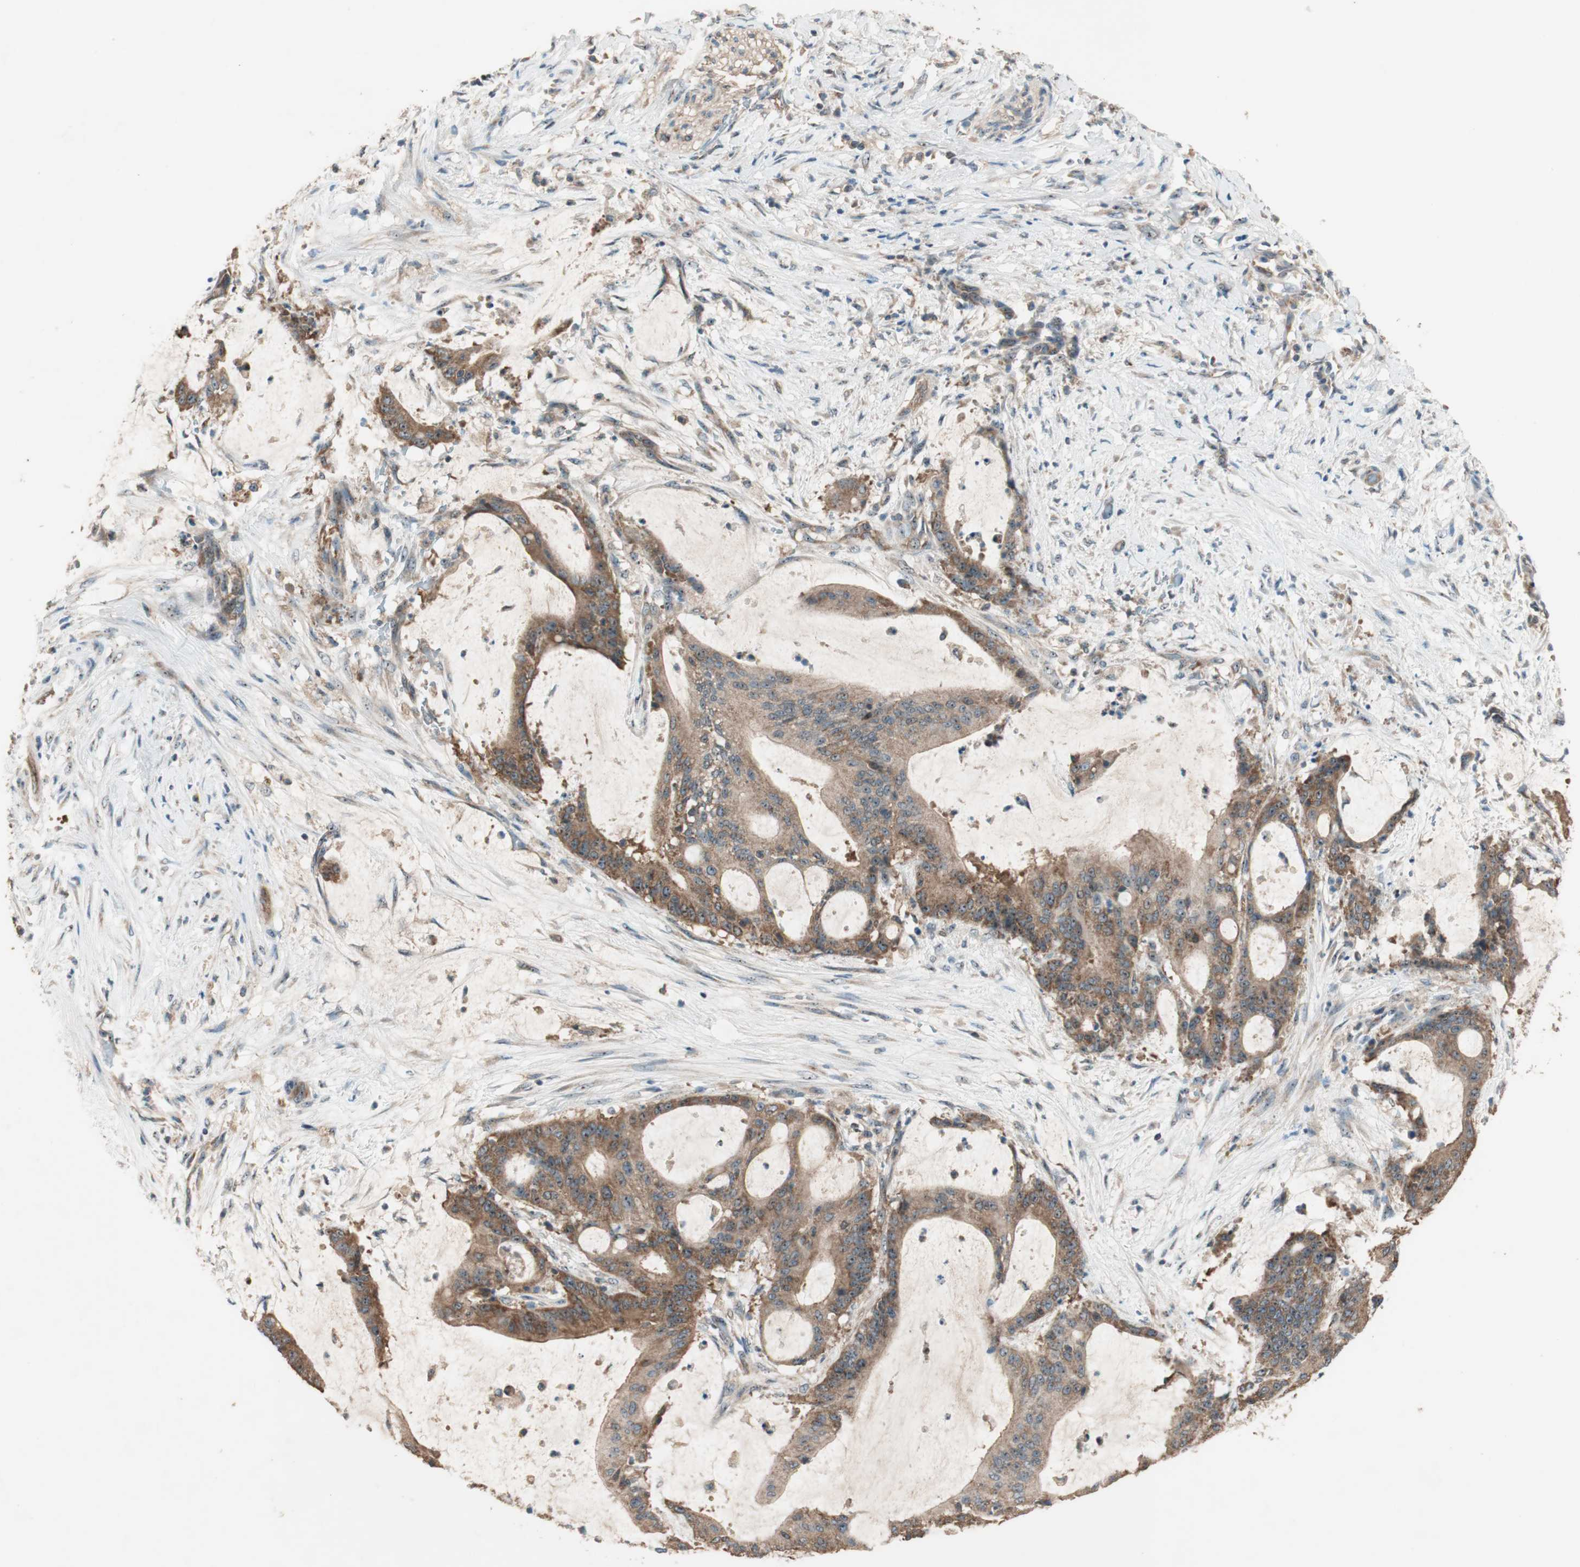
{"staining": {"intensity": "strong", "quantity": ">75%", "location": "cytoplasmic/membranous,nuclear"}, "tissue": "liver cancer", "cell_type": "Tumor cells", "image_type": "cancer", "snomed": [{"axis": "morphology", "description": "Cholangiocarcinoma"}, {"axis": "topography", "description": "Liver"}], "caption": "Immunohistochemical staining of human liver cancer (cholangiocarcinoma) reveals high levels of strong cytoplasmic/membranous and nuclear staining in about >75% of tumor cells.", "gene": "CC2D1A", "patient": {"sex": "female", "age": 73}}